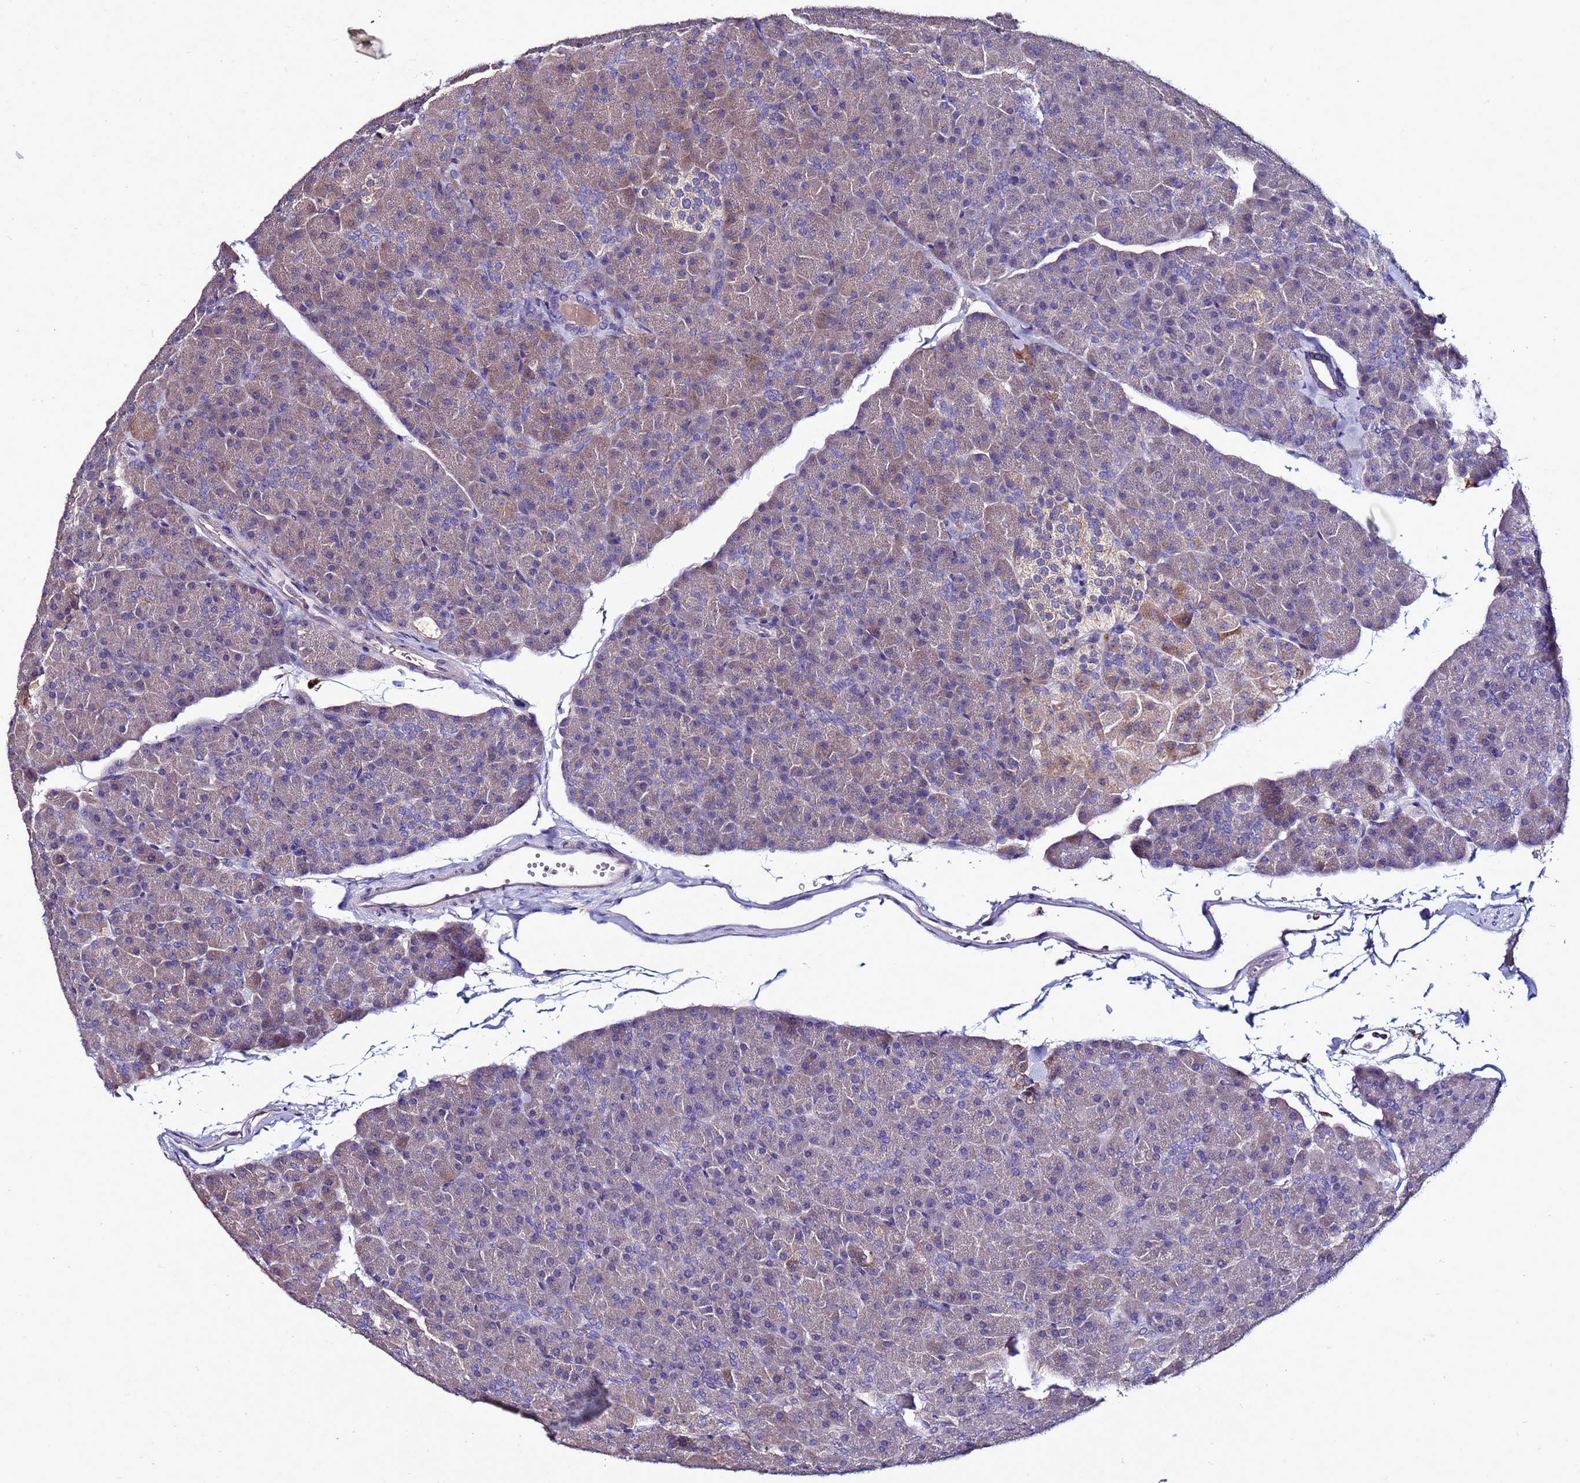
{"staining": {"intensity": "weak", "quantity": "25%-75%", "location": "cytoplasmic/membranous"}, "tissue": "pancreas", "cell_type": "Exocrine glandular cells", "image_type": "normal", "snomed": [{"axis": "morphology", "description": "Normal tissue, NOS"}, {"axis": "topography", "description": "Pancreas"}], "caption": "This histopathology image displays IHC staining of benign pancreas, with low weak cytoplasmic/membranous staining in about 25%-75% of exocrine glandular cells.", "gene": "ANTKMT", "patient": {"sex": "male", "age": 36}}